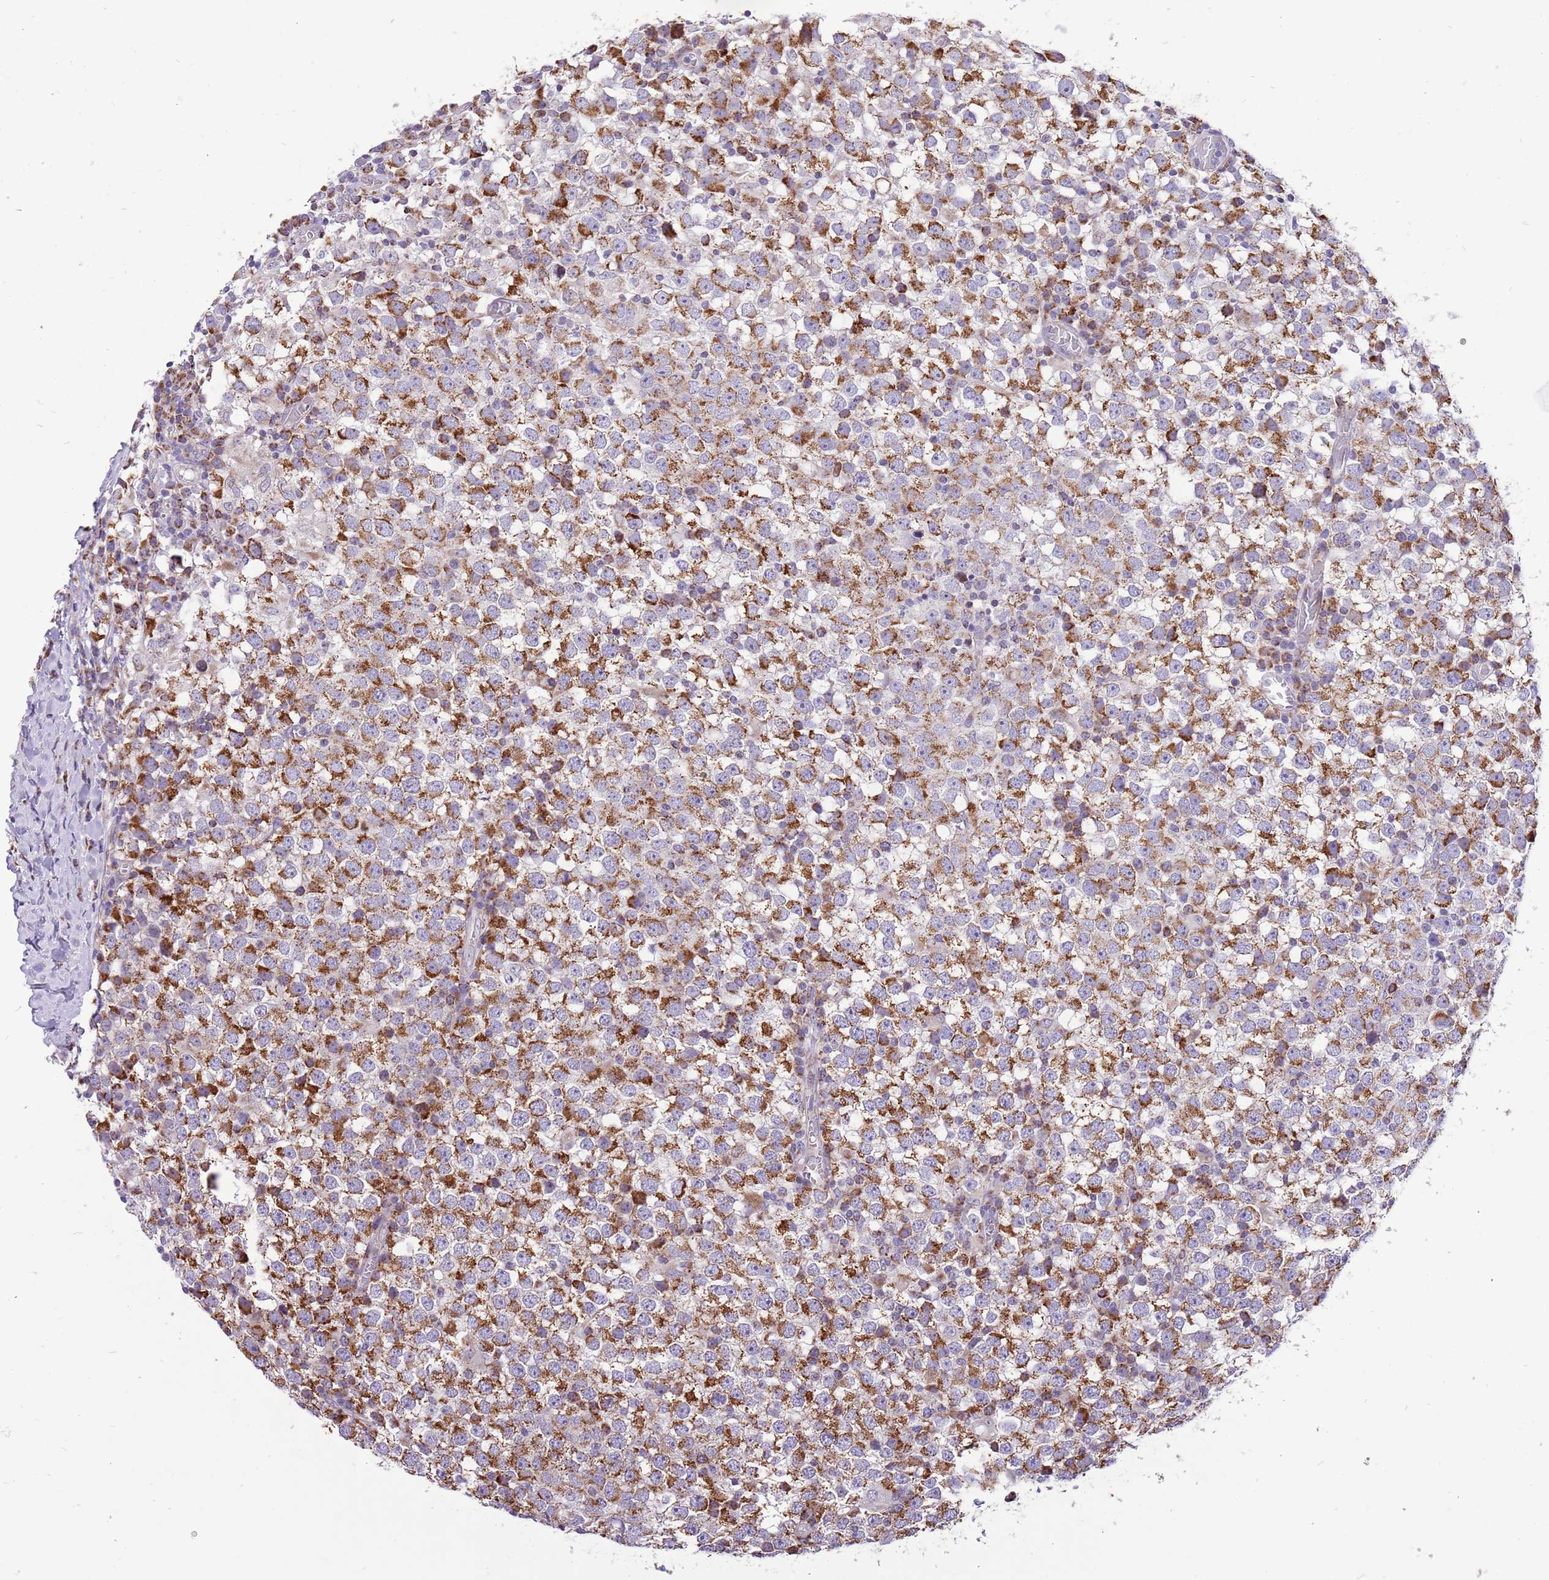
{"staining": {"intensity": "strong", "quantity": ">75%", "location": "cytoplasmic/membranous"}, "tissue": "testis cancer", "cell_type": "Tumor cells", "image_type": "cancer", "snomed": [{"axis": "morphology", "description": "Seminoma, NOS"}, {"axis": "topography", "description": "Testis"}], "caption": "Approximately >75% of tumor cells in testis cancer demonstrate strong cytoplasmic/membranous protein staining as visualized by brown immunohistochemical staining.", "gene": "COX17", "patient": {"sex": "male", "age": 65}}